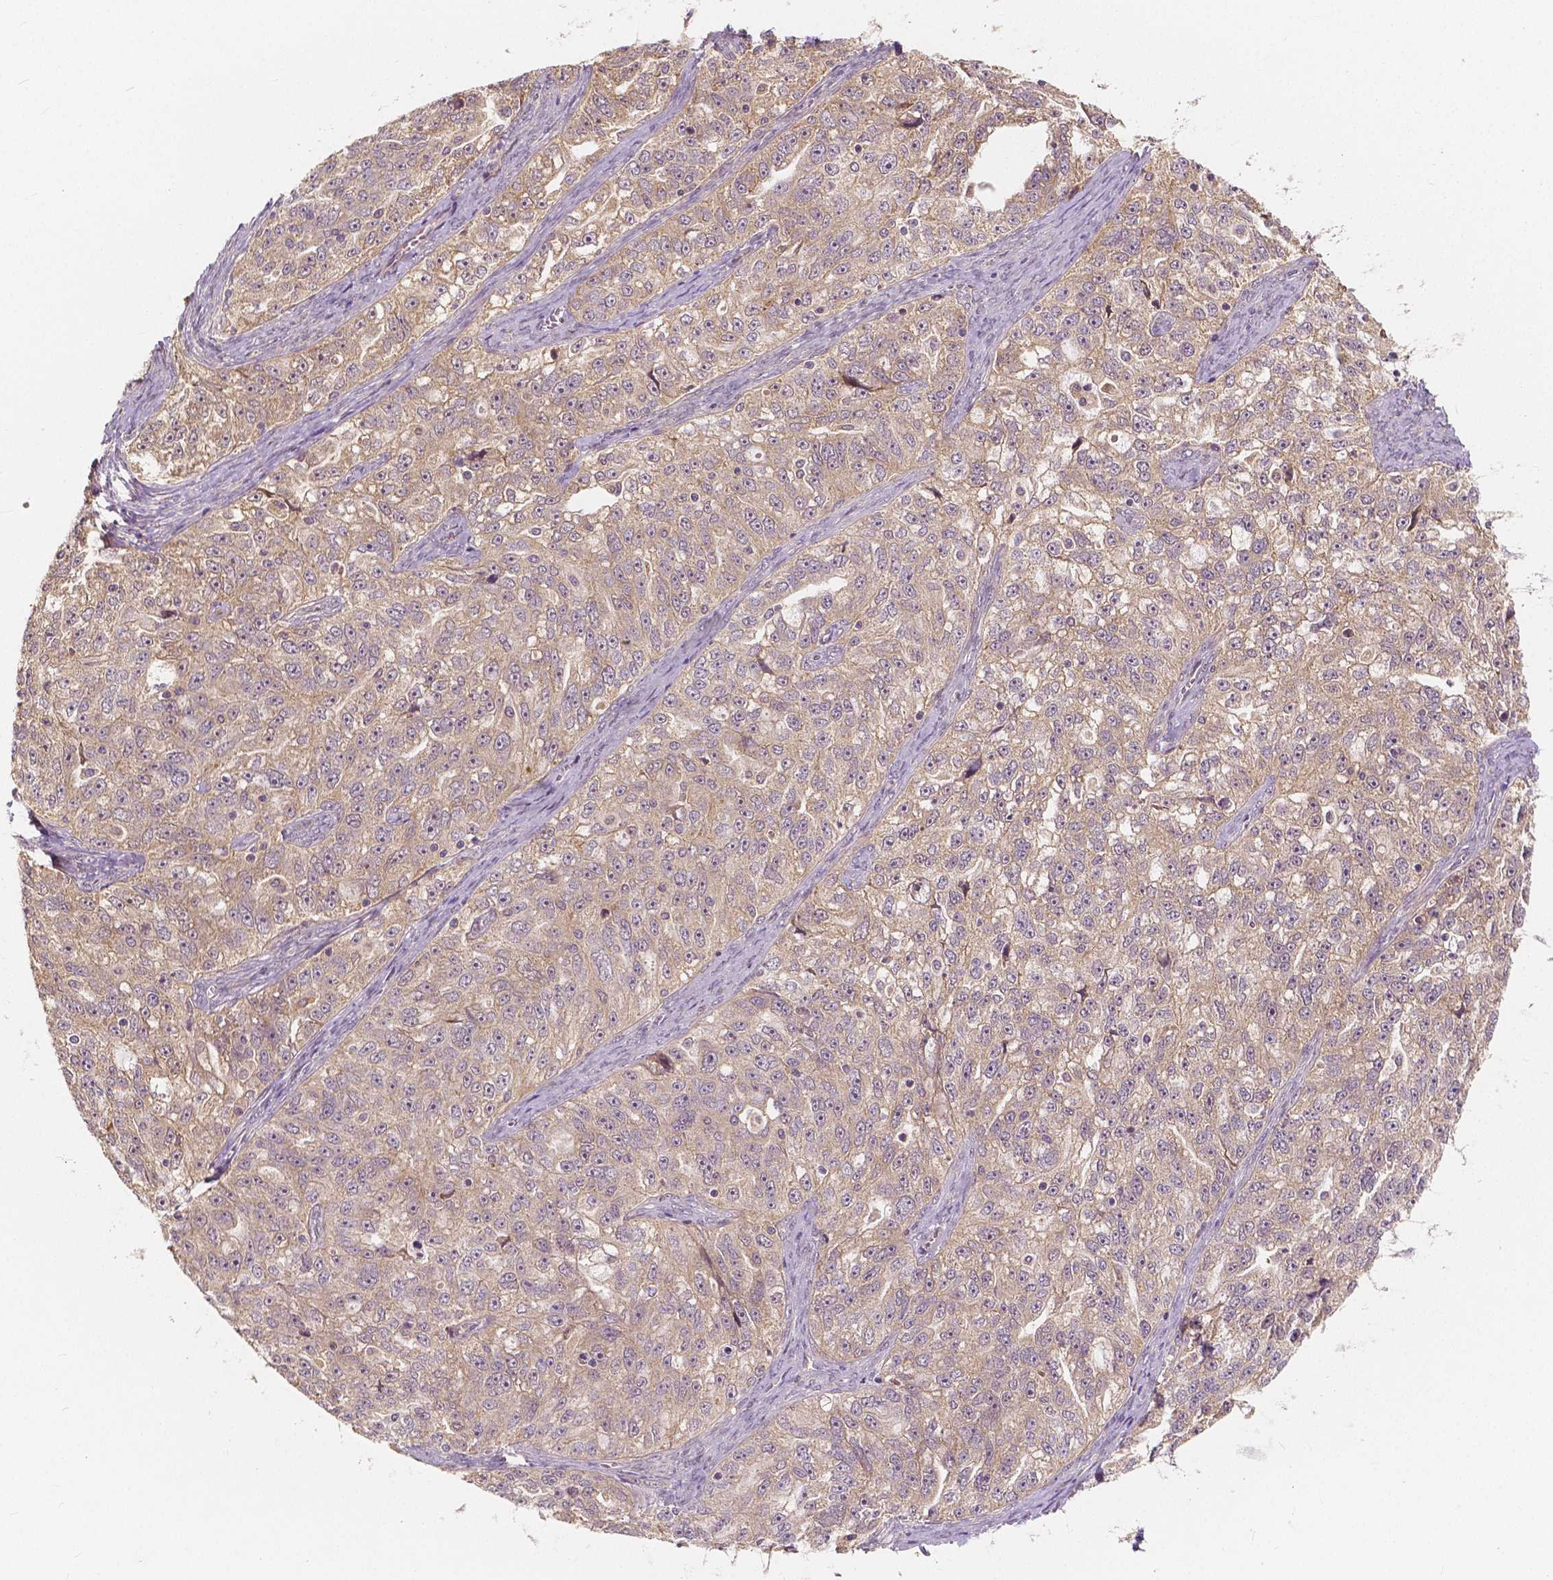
{"staining": {"intensity": "weak", "quantity": ">75%", "location": "cytoplasmic/membranous"}, "tissue": "ovarian cancer", "cell_type": "Tumor cells", "image_type": "cancer", "snomed": [{"axis": "morphology", "description": "Cystadenocarcinoma, serous, NOS"}, {"axis": "topography", "description": "Ovary"}], "caption": "Brown immunohistochemical staining in ovarian serous cystadenocarcinoma demonstrates weak cytoplasmic/membranous positivity in about >75% of tumor cells. Ihc stains the protein of interest in brown and the nuclei are stained blue.", "gene": "SNX12", "patient": {"sex": "female", "age": 51}}